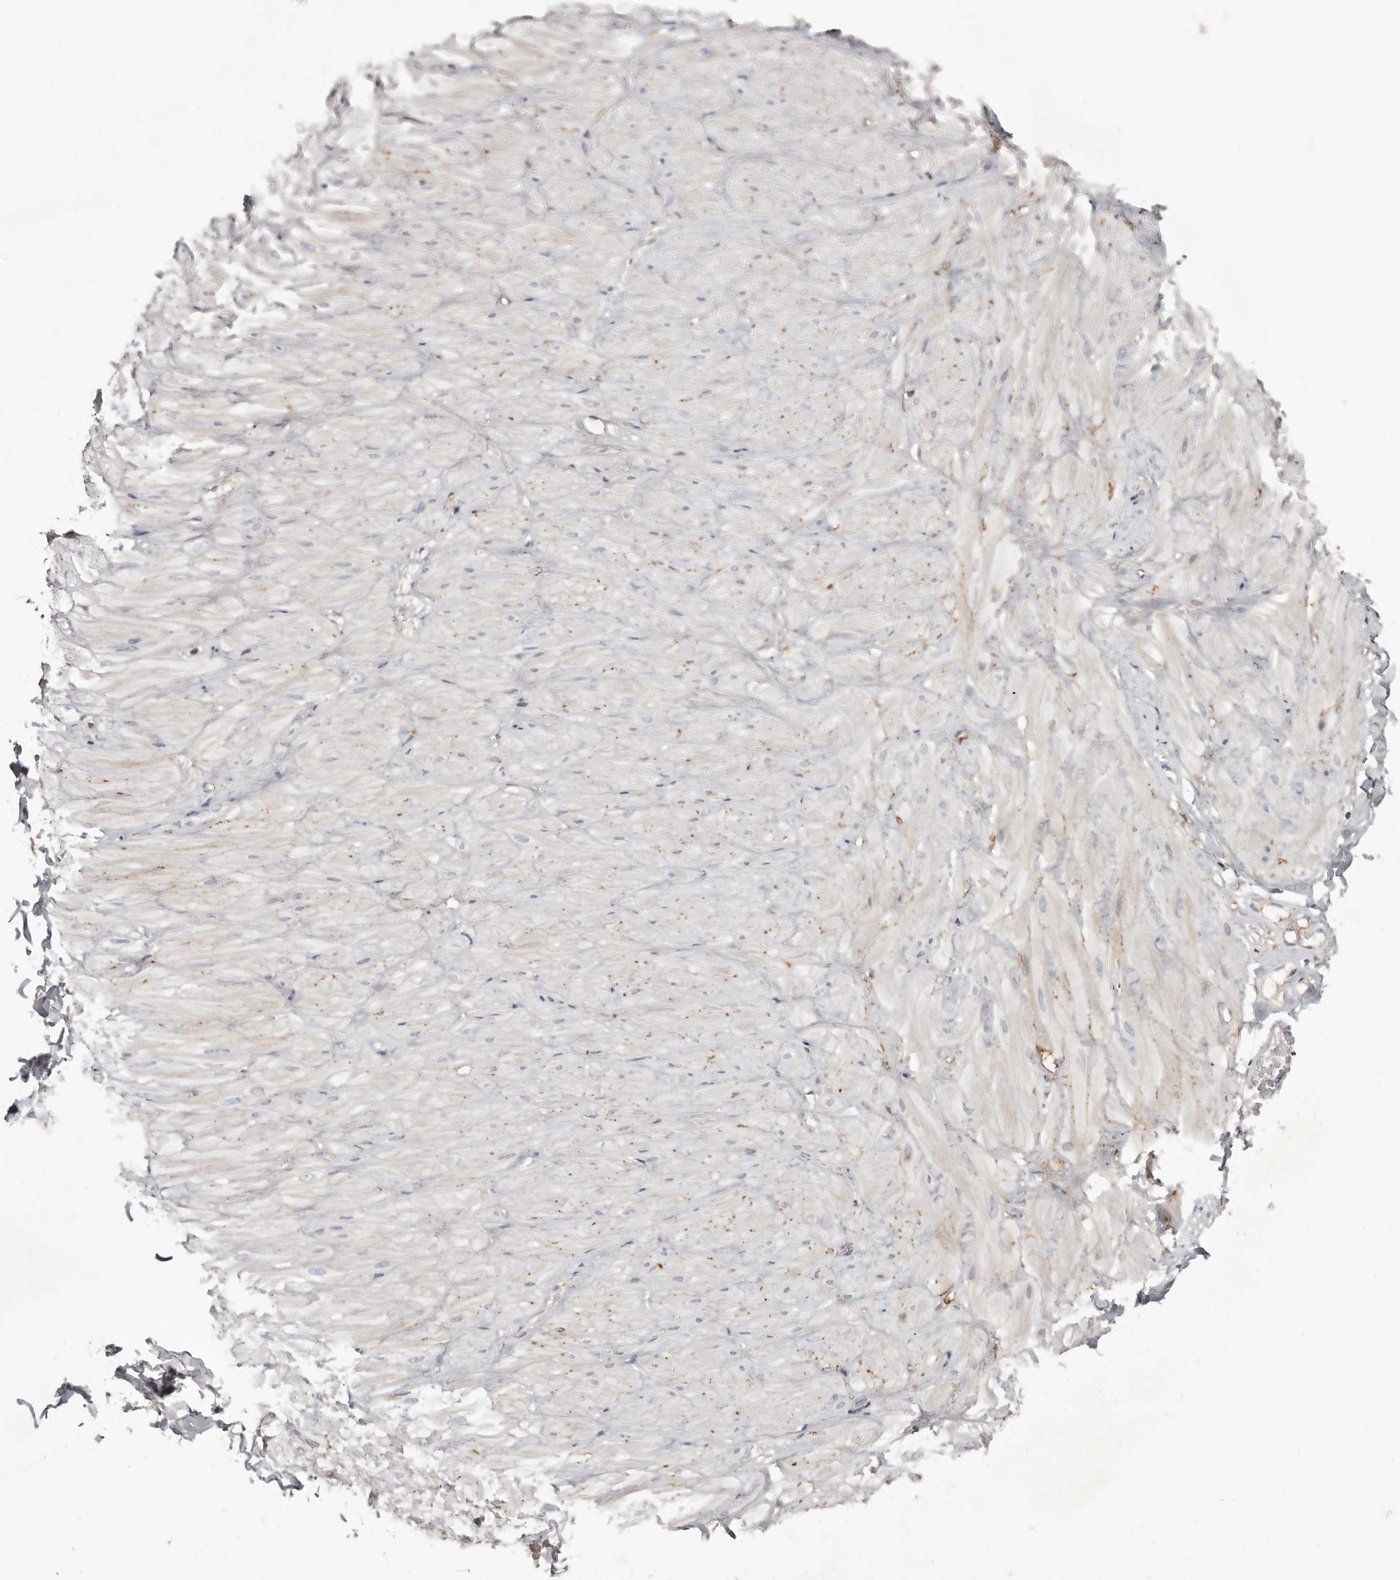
{"staining": {"intensity": "negative", "quantity": "none", "location": "none"}, "tissue": "adipose tissue", "cell_type": "Adipocytes", "image_type": "normal", "snomed": [{"axis": "morphology", "description": "Normal tissue, NOS"}, {"axis": "topography", "description": "Adipose tissue"}, {"axis": "topography", "description": "Vascular tissue"}, {"axis": "topography", "description": "Peripheral nerve tissue"}], "caption": "Immunohistochemistry photomicrograph of normal adipose tissue: adipose tissue stained with DAB (3,3'-diaminobenzidine) exhibits no significant protein expression in adipocytes. (IHC, brightfield microscopy, high magnification).", "gene": "KIF26B", "patient": {"sex": "male", "age": 25}}